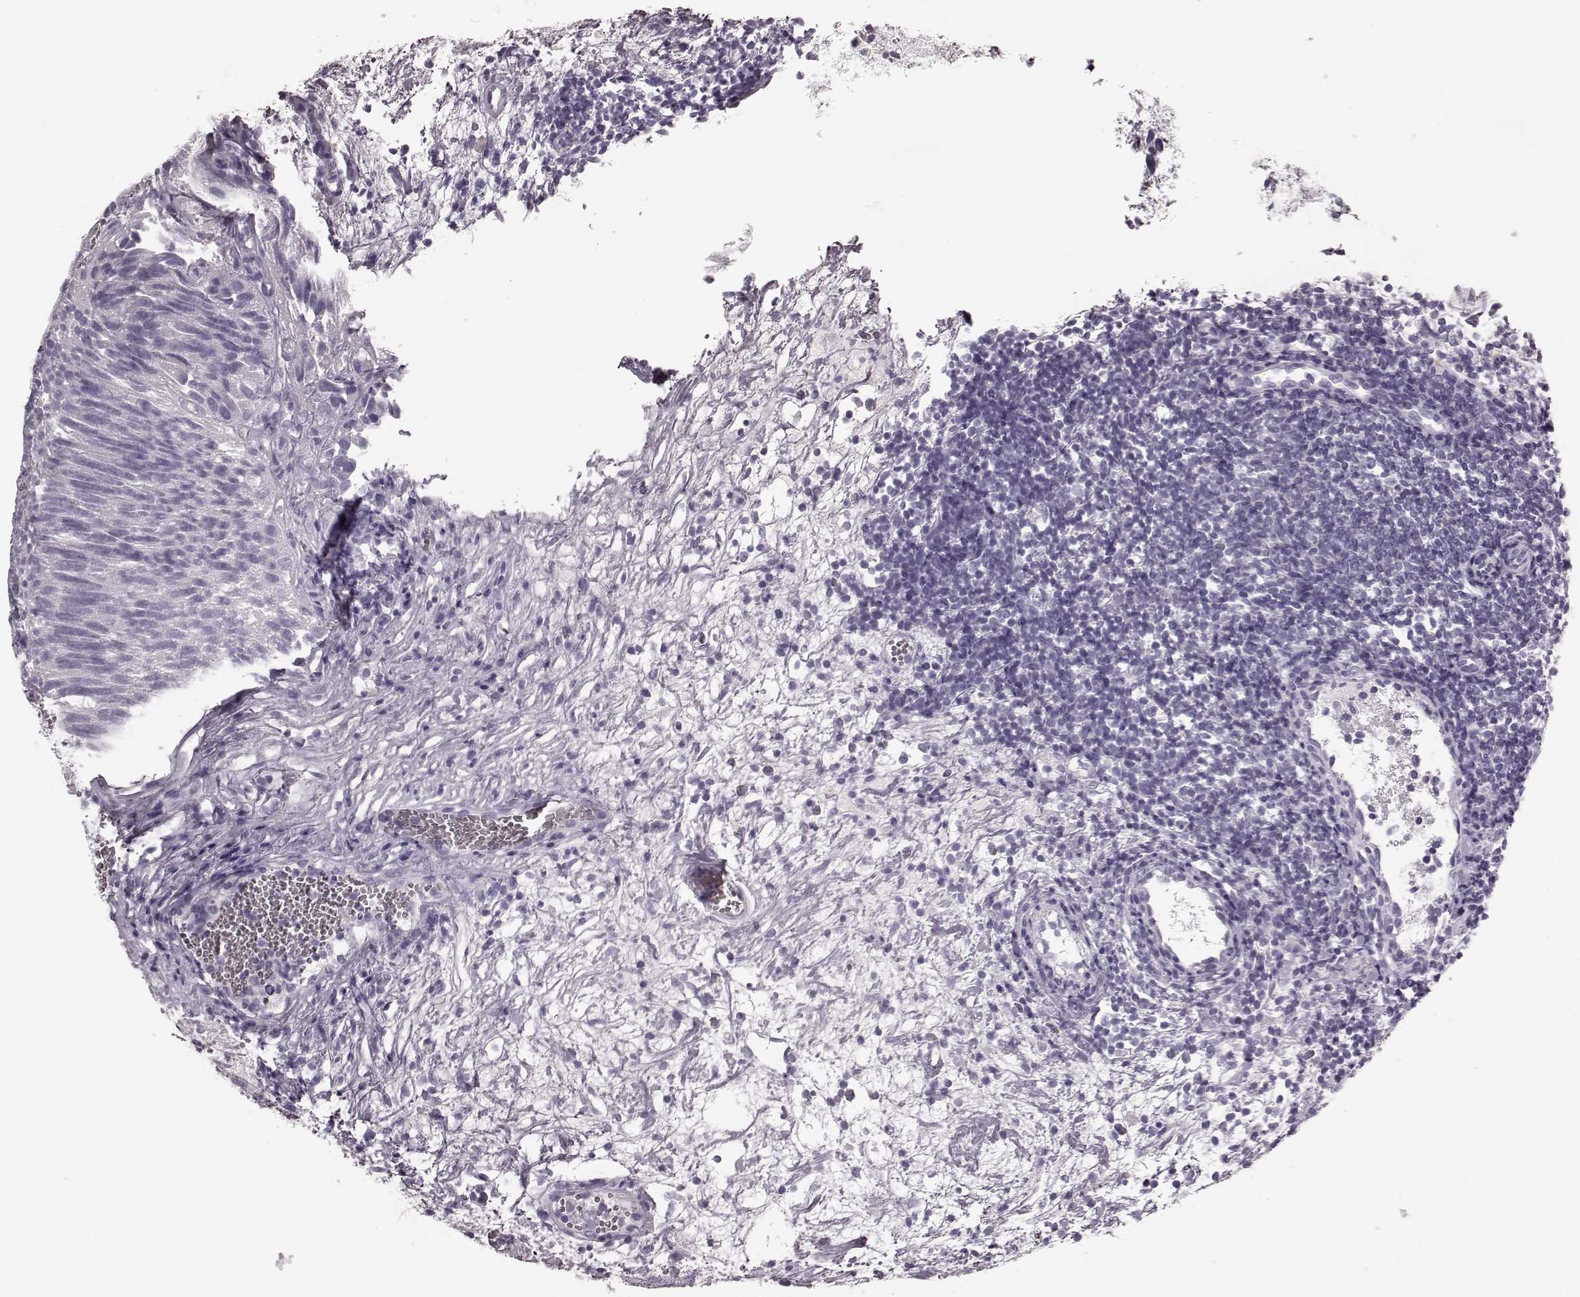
{"staining": {"intensity": "negative", "quantity": "none", "location": "none"}, "tissue": "urothelial cancer", "cell_type": "Tumor cells", "image_type": "cancer", "snomed": [{"axis": "morphology", "description": "Urothelial carcinoma, Low grade"}, {"axis": "topography", "description": "Urinary bladder"}], "caption": "Tumor cells are negative for brown protein staining in low-grade urothelial carcinoma.", "gene": "TRPM1", "patient": {"sex": "female", "age": 69}}